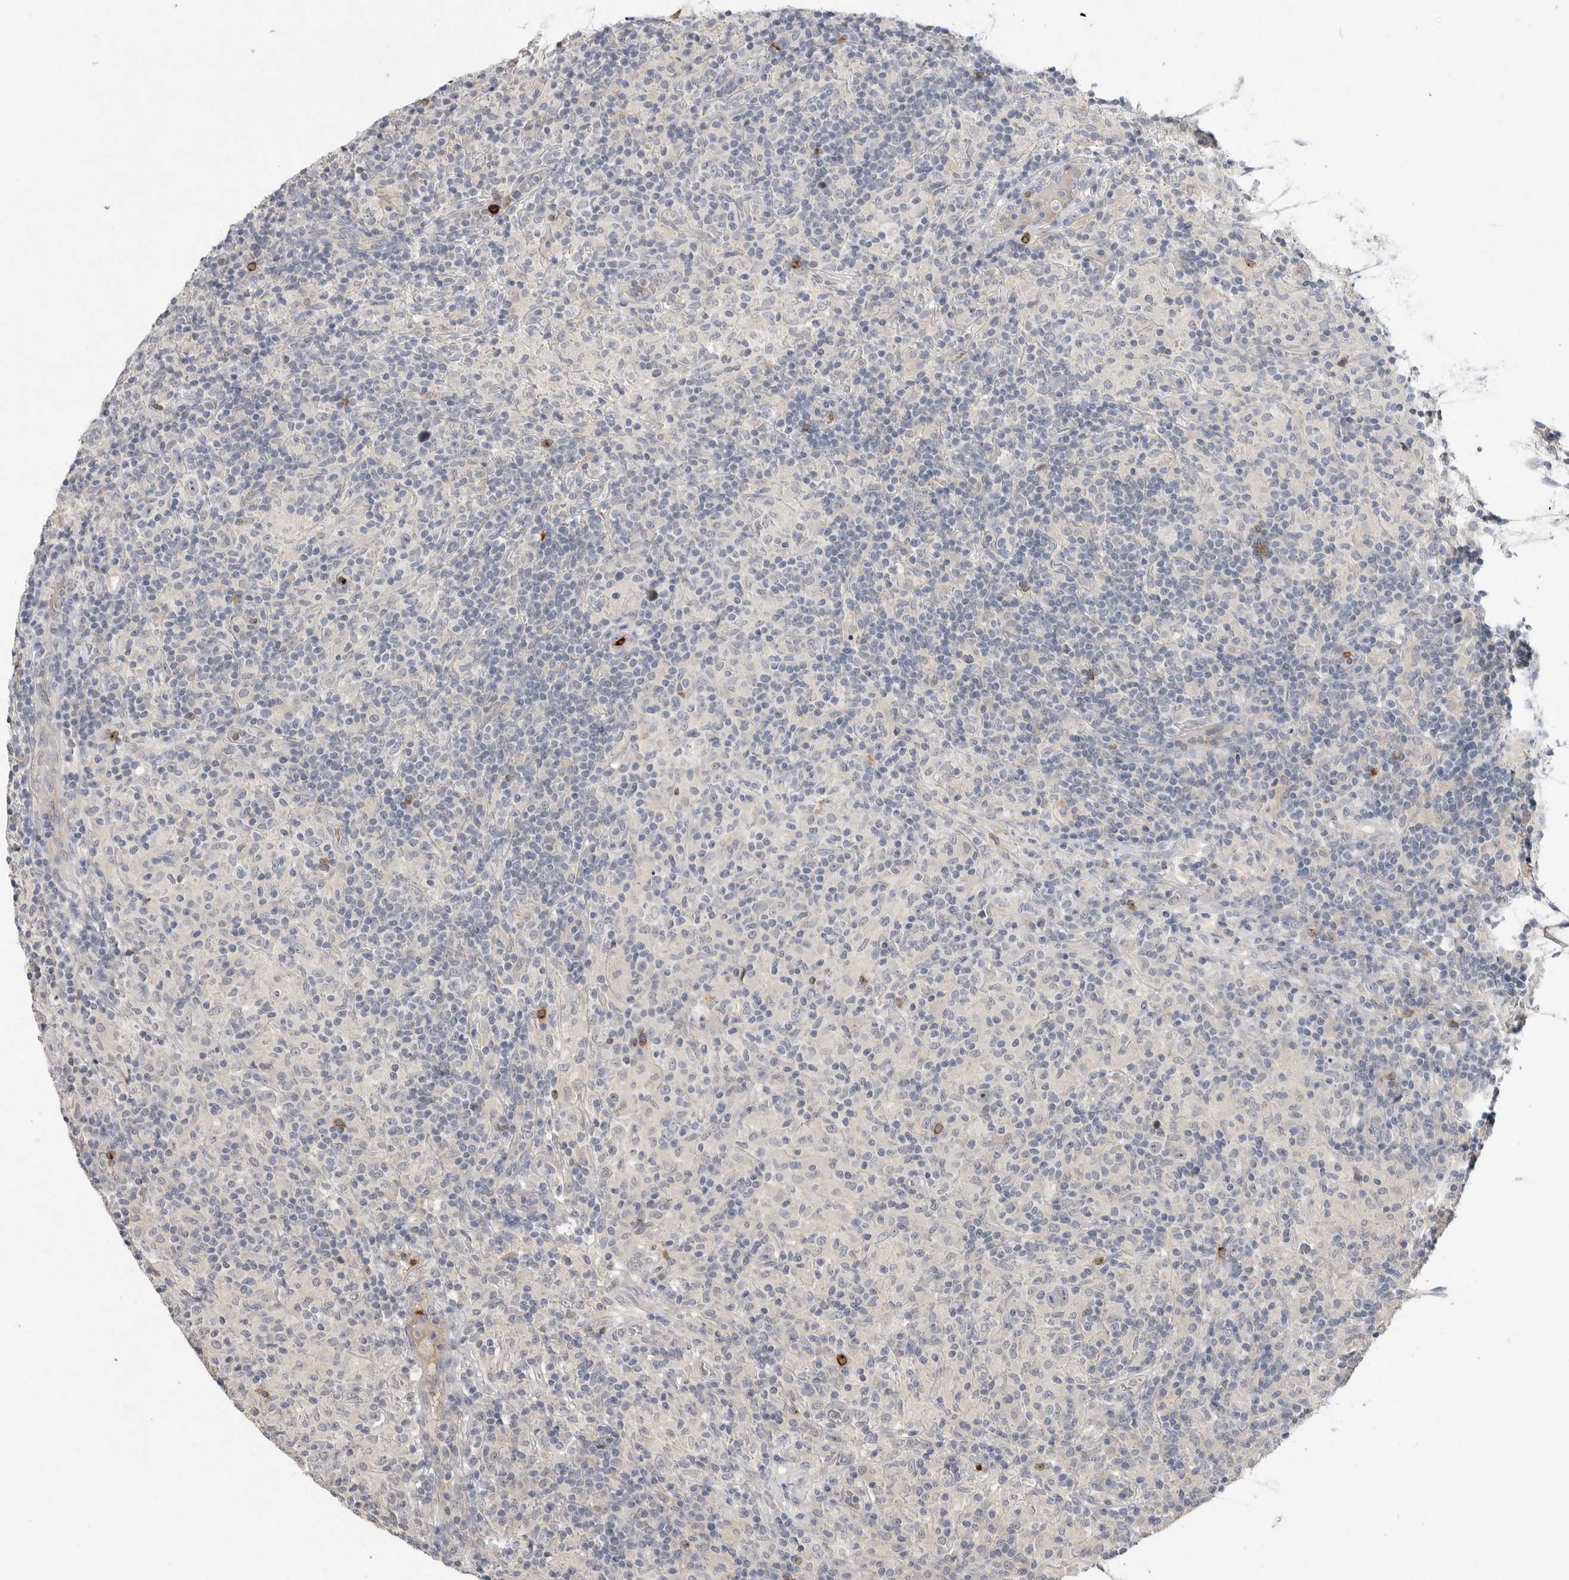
{"staining": {"intensity": "negative", "quantity": "none", "location": "none"}, "tissue": "lymphoma", "cell_type": "Tumor cells", "image_type": "cancer", "snomed": [{"axis": "morphology", "description": "Hodgkin's disease, NOS"}, {"axis": "topography", "description": "Lymph node"}], "caption": "Protein analysis of lymphoma exhibits no significant staining in tumor cells. (Immunohistochemistry, brightfield microscopy, high magnification).", "gene": "ITGAD", "patient": {"sex": "male", "age": 70}}